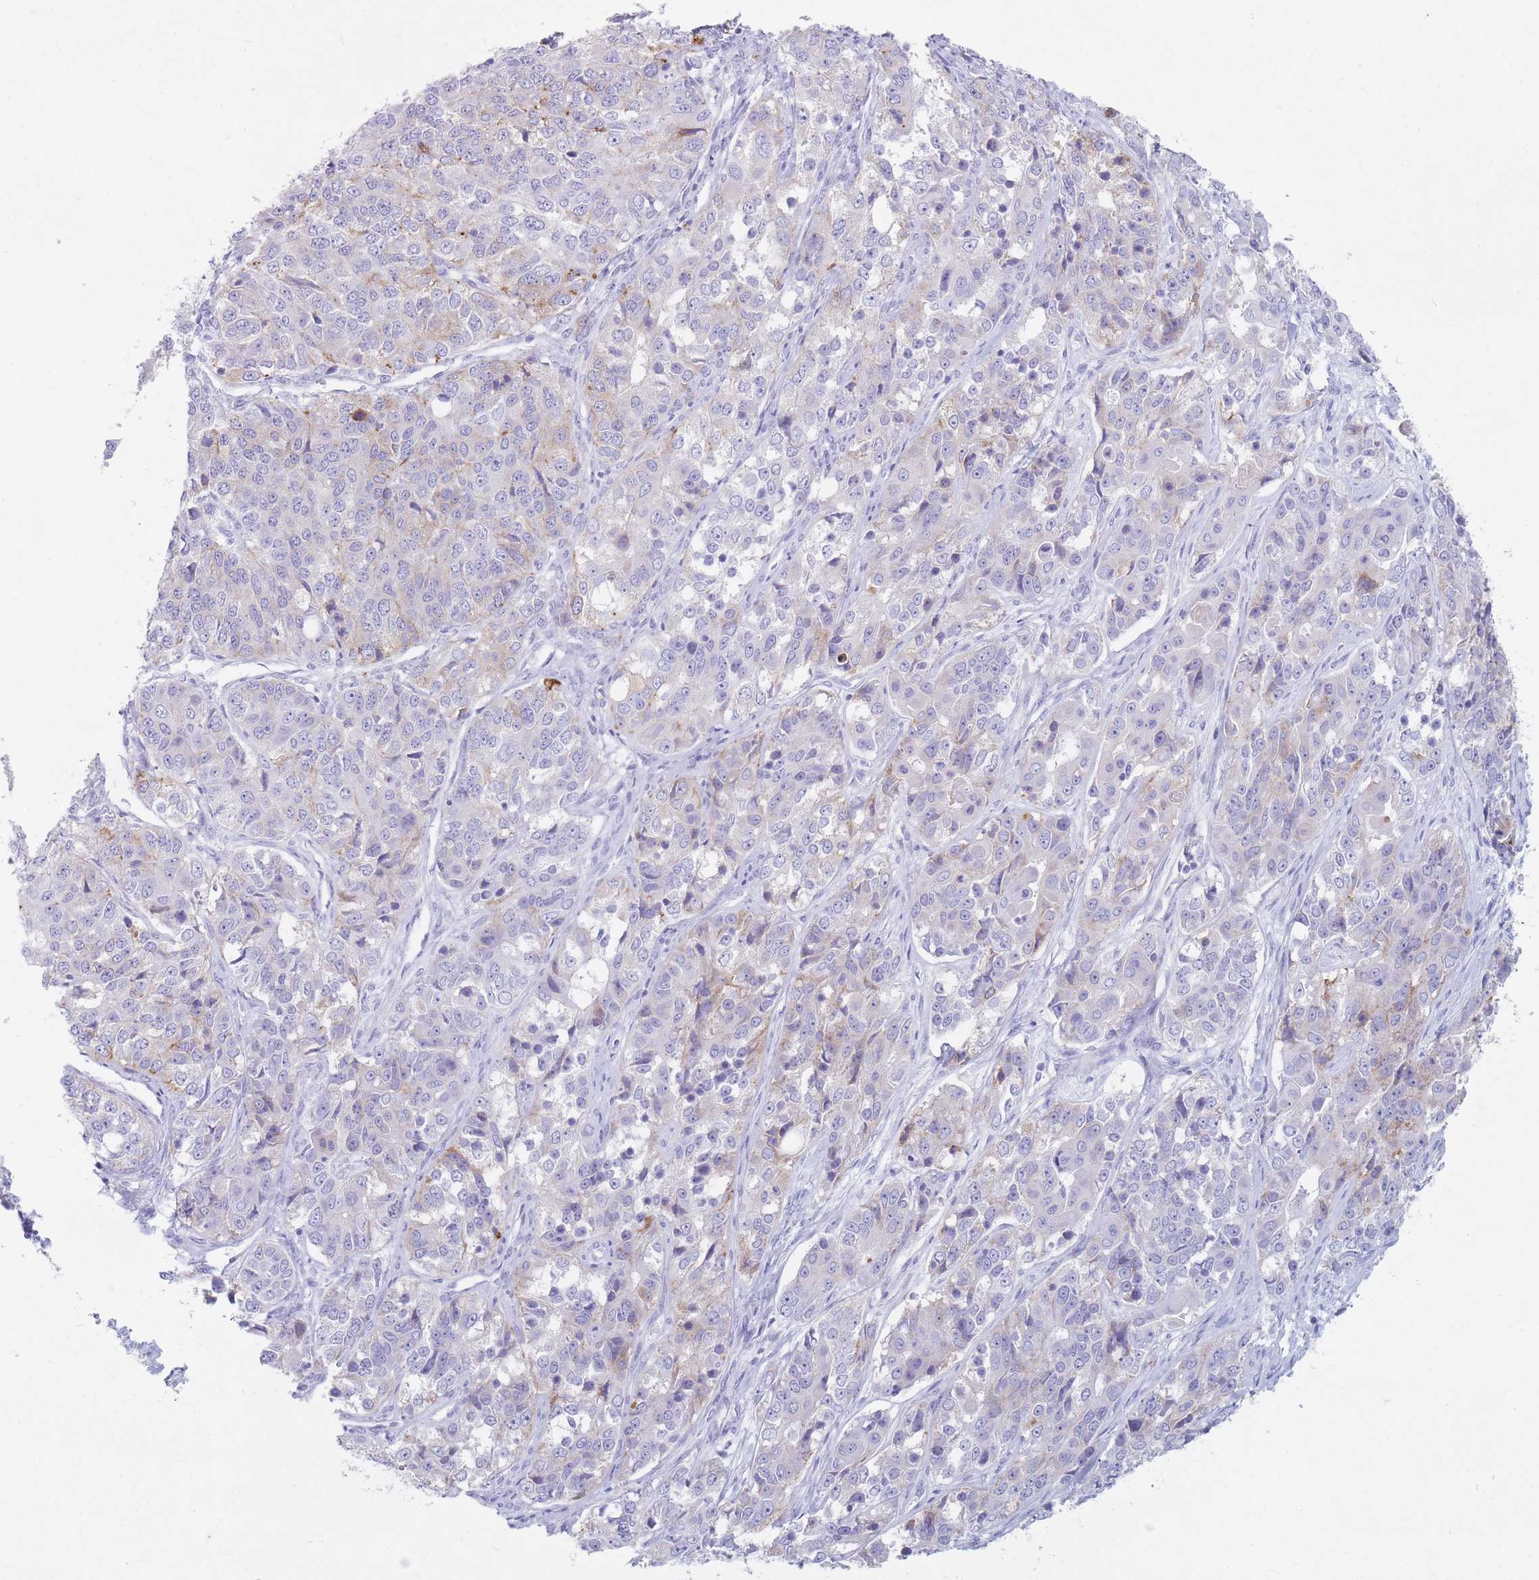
{"staining": {"intensity": "moderate", "quantity": "<25%", "location": "cytoplasmic/membranous"}, "tissue": "ovarian cancer", "cell_type": "Tumor cells", "image_type": "cancer", "snomed": [{"axis": "morphology", "description": "Carcinoma, endometroid"}, {"axis": "topography", "description": "Ovary"}], "caption": "Immunohistochemistry (IHC) staining of ovarian cancer, which displays low levels of moderate cytoplasmic/membranous positivity in about <25% of tumor cells indicating moderate cytoplasmic/membranous protein staining. The staining was performed using DAB (brown) for protein detection and nuclei were counterstained in hematoxylin (blue).", "gene": "ST3GAL5", "patient": {"sex": "female", "age": 51}}